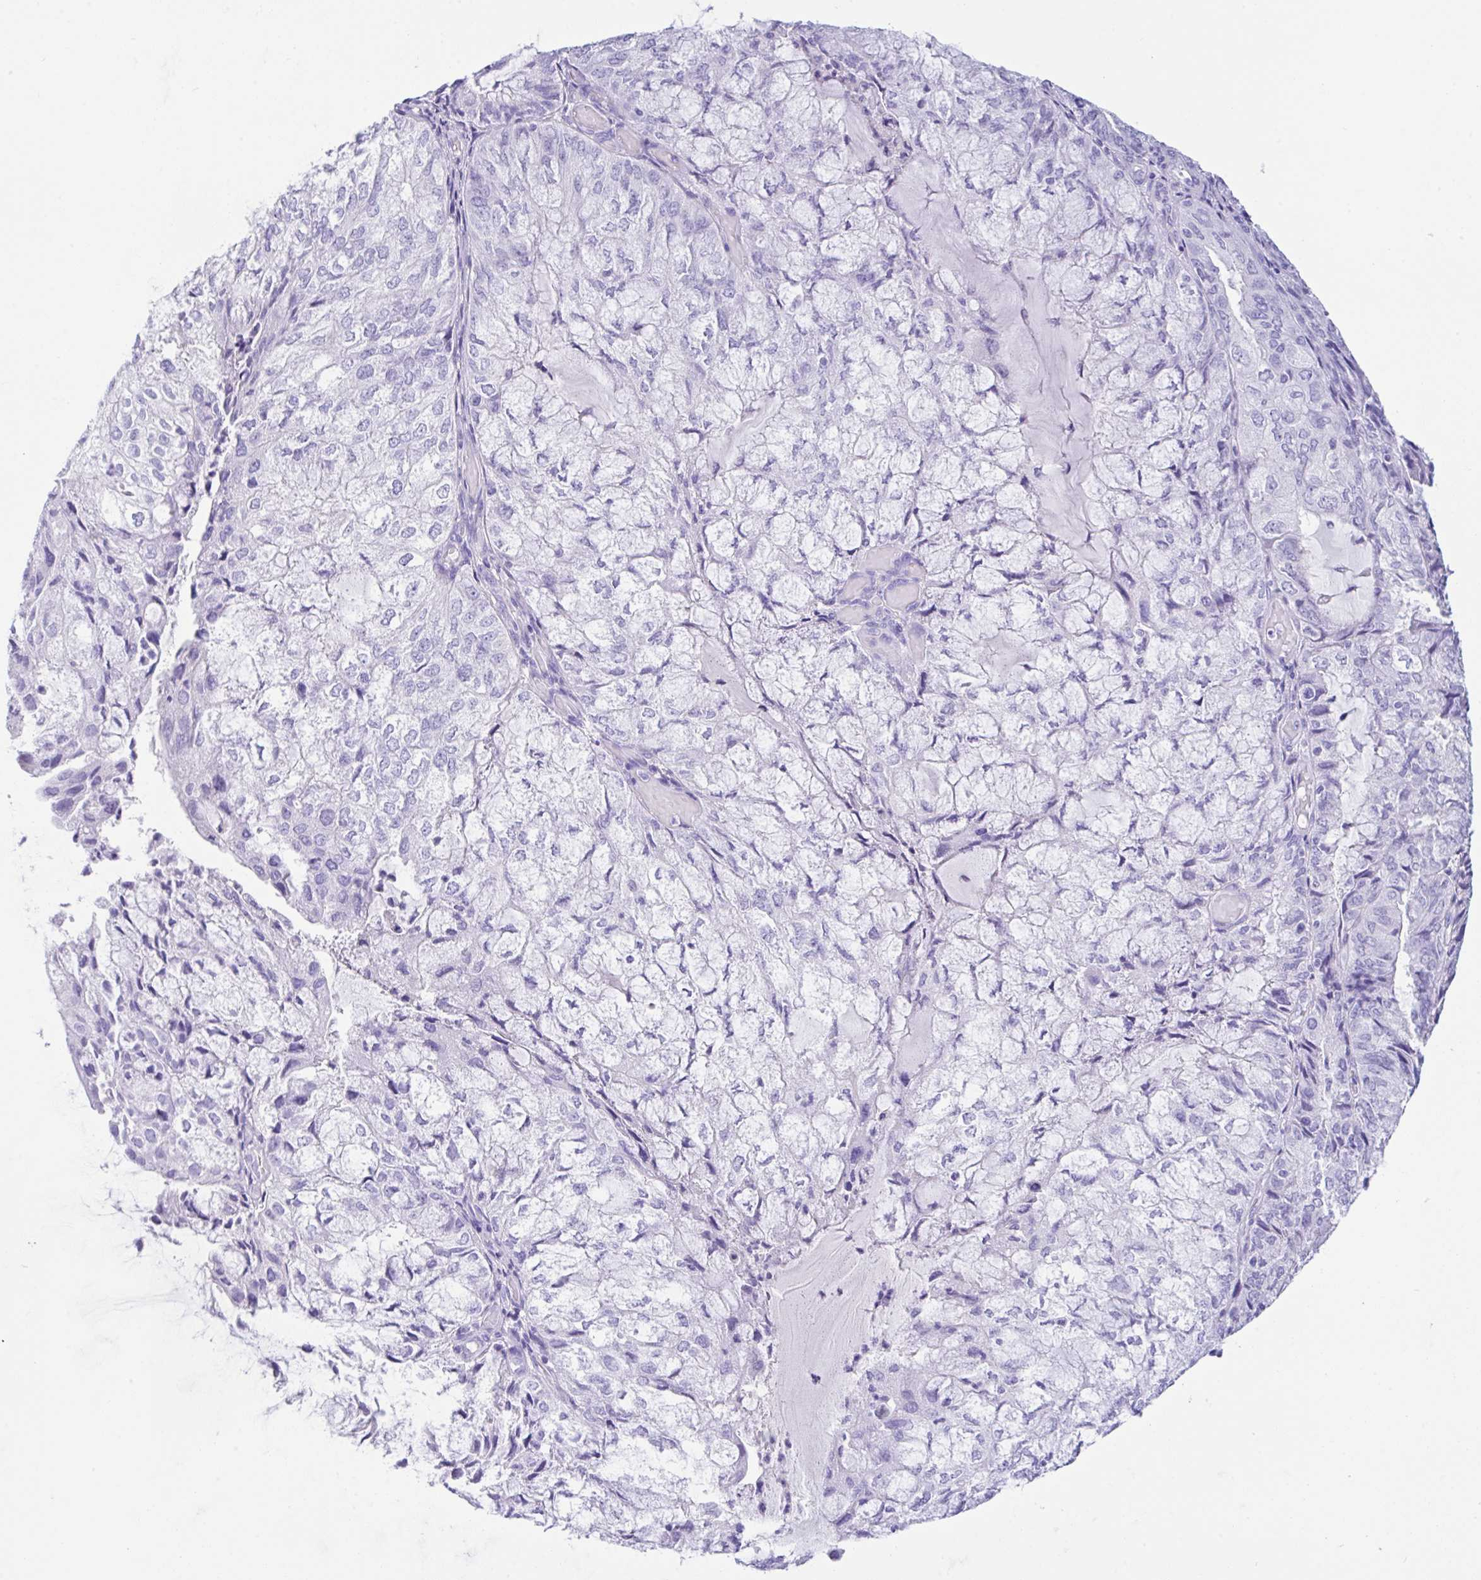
{"staining": {"intensity": "negative", "quantity": "none", "location": "none"}, "tissue": "endometrial cancer", "cell_type": "Tumor cells", "image_type": "cancer", "snomed": [{"axis": "morphology", "description": "Adenocarcinoma, NOS"}, {"axis": "topography", "description": "Endometrium"}], "caption": "This is an IHC photomicrograph of adenocarcinoma (endometrial). There is no positivity in tumor cells.", "gene": "CPA1", "patient": {"sex": "female", "age": 81}}